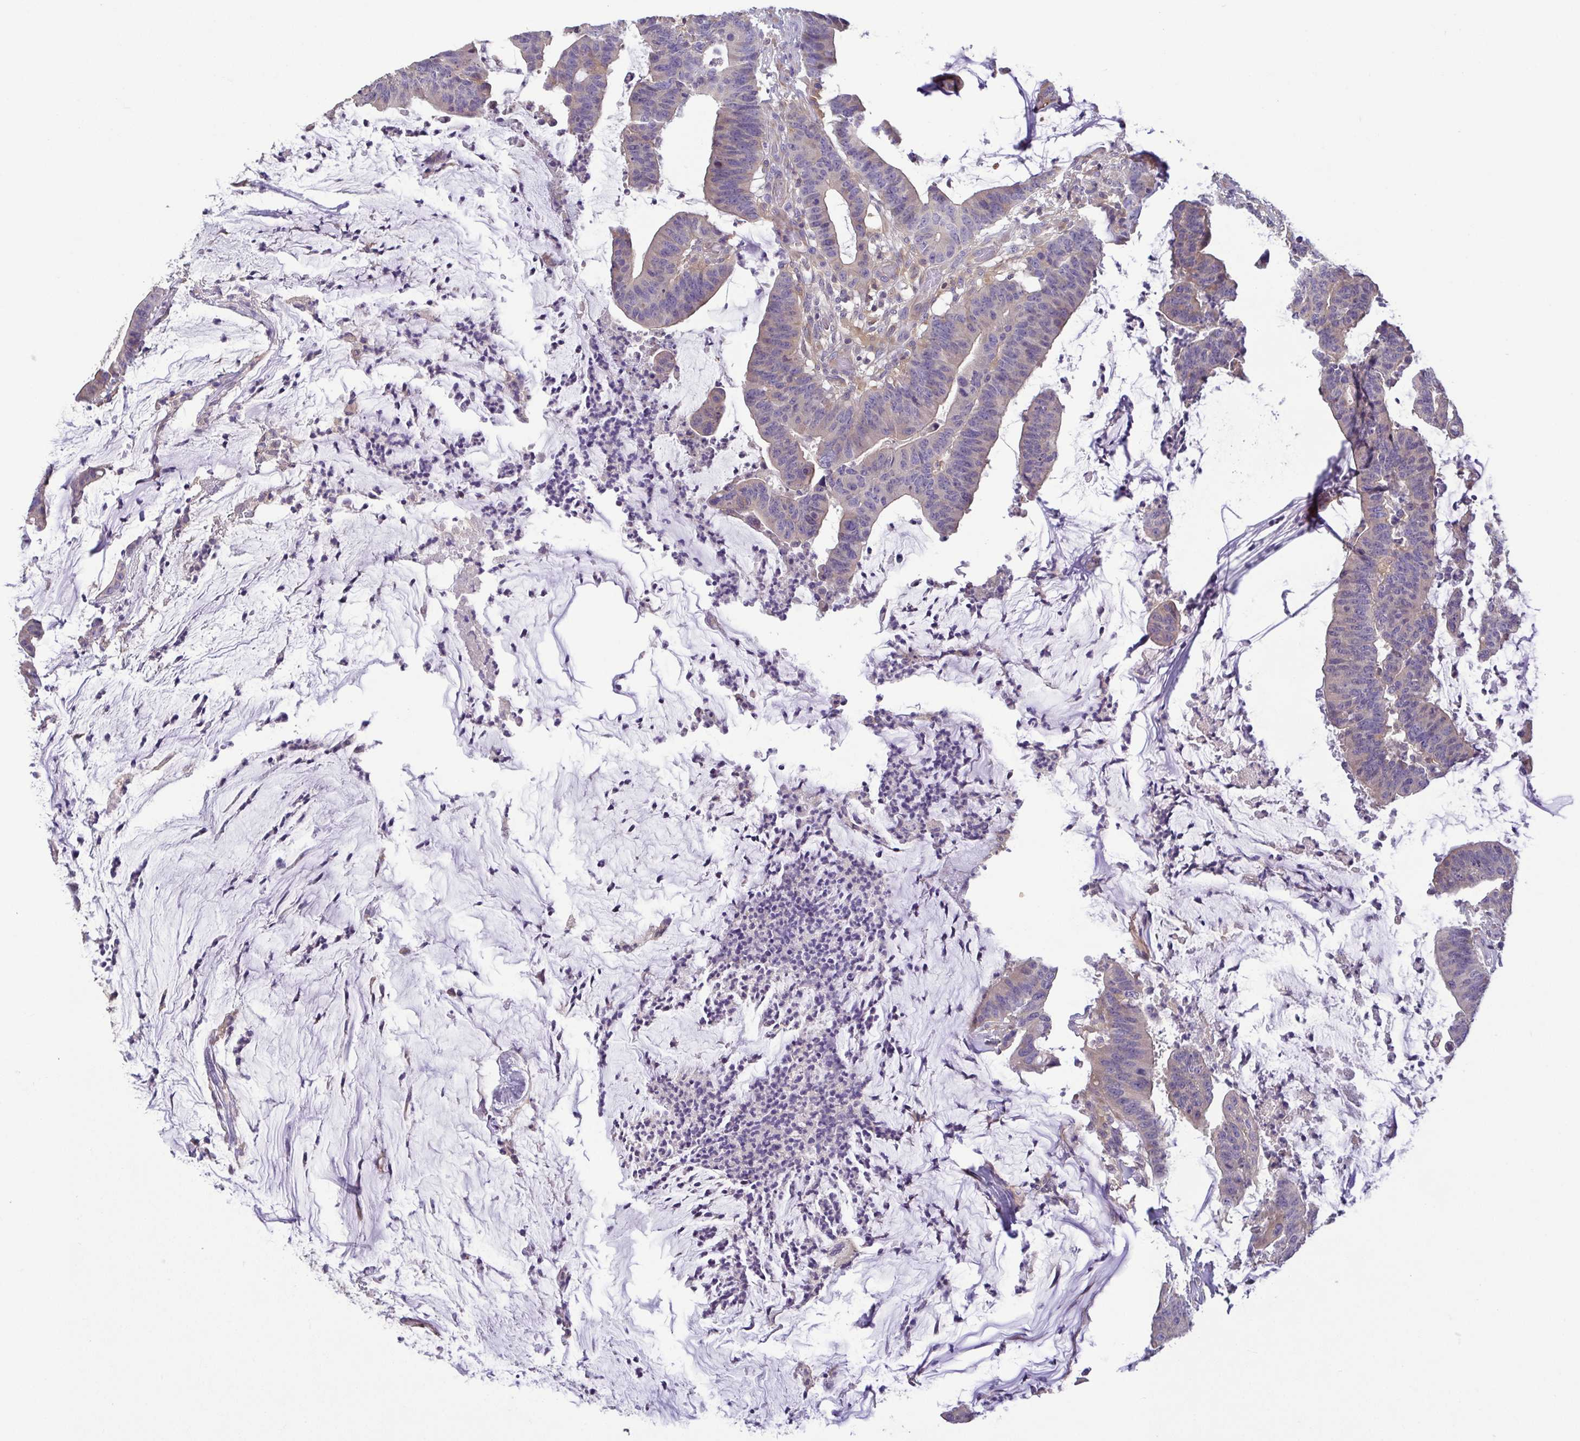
{"staining": {"intensity": "moderate", "quantity": "<25%", "location": "cytoplasmic/membranous"}, "tissue": "colorectal cancer", "cell_type": "Tumor cells", "image_type": "cancer", "snomed": [{"axis": "morphology", "description": "Adenocarcinoma, NOS"}, {"axis": "topography", "description": "Colon"}], "caption": "An IHC micrograph of tumor tissue is shown. Protein staining in brown labels moderate cytoplasmic/membranous positivity in adenocarcinoma (colorectal) within tumor cells.", "gene": "LMF2", "patient": {"sex": "female", "age": 78}}